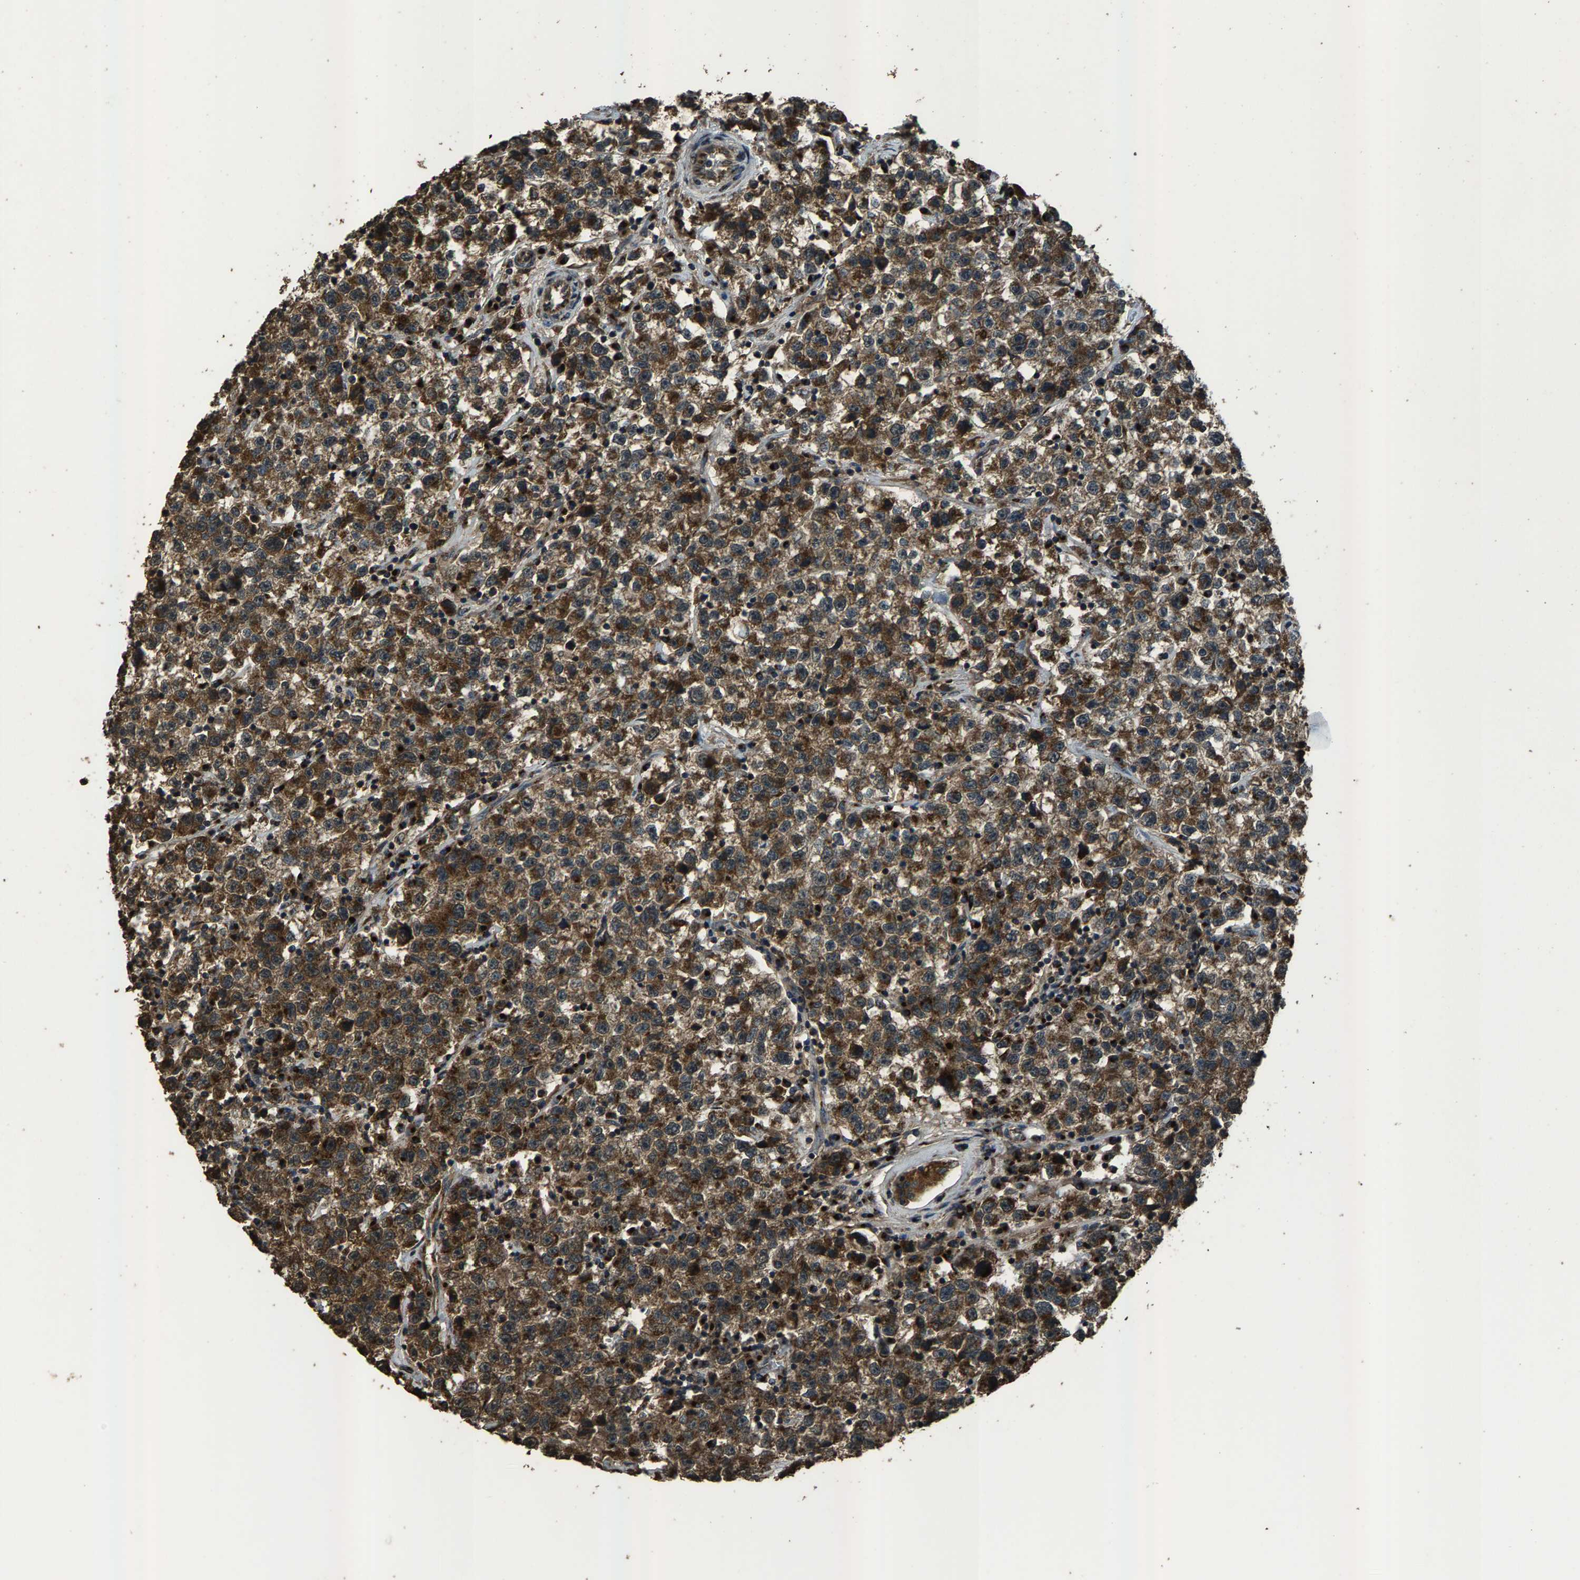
{"staining": {"intensity": "moderate", "quantity": ">75%", "location": "cytoplasmic/membranous"}, "tissue": "testis cancer", "cell_type": "Tumor cells", "image_type": "cancer", "snomed": [{"axis": "morphology", "description": "Seminoma, NOS"}, {"axis": "topography", "description": "Testis"}], "caption": "A medium amount of moderate cytoplasmic/membranous staining is present in about >75% of tumor cells in testis seminoma tissue. (Brightfield microscopy of DAB IHC at high magnification).", "gene": "SLC38A10", "patient": {"sex": "male", "age": 22}}